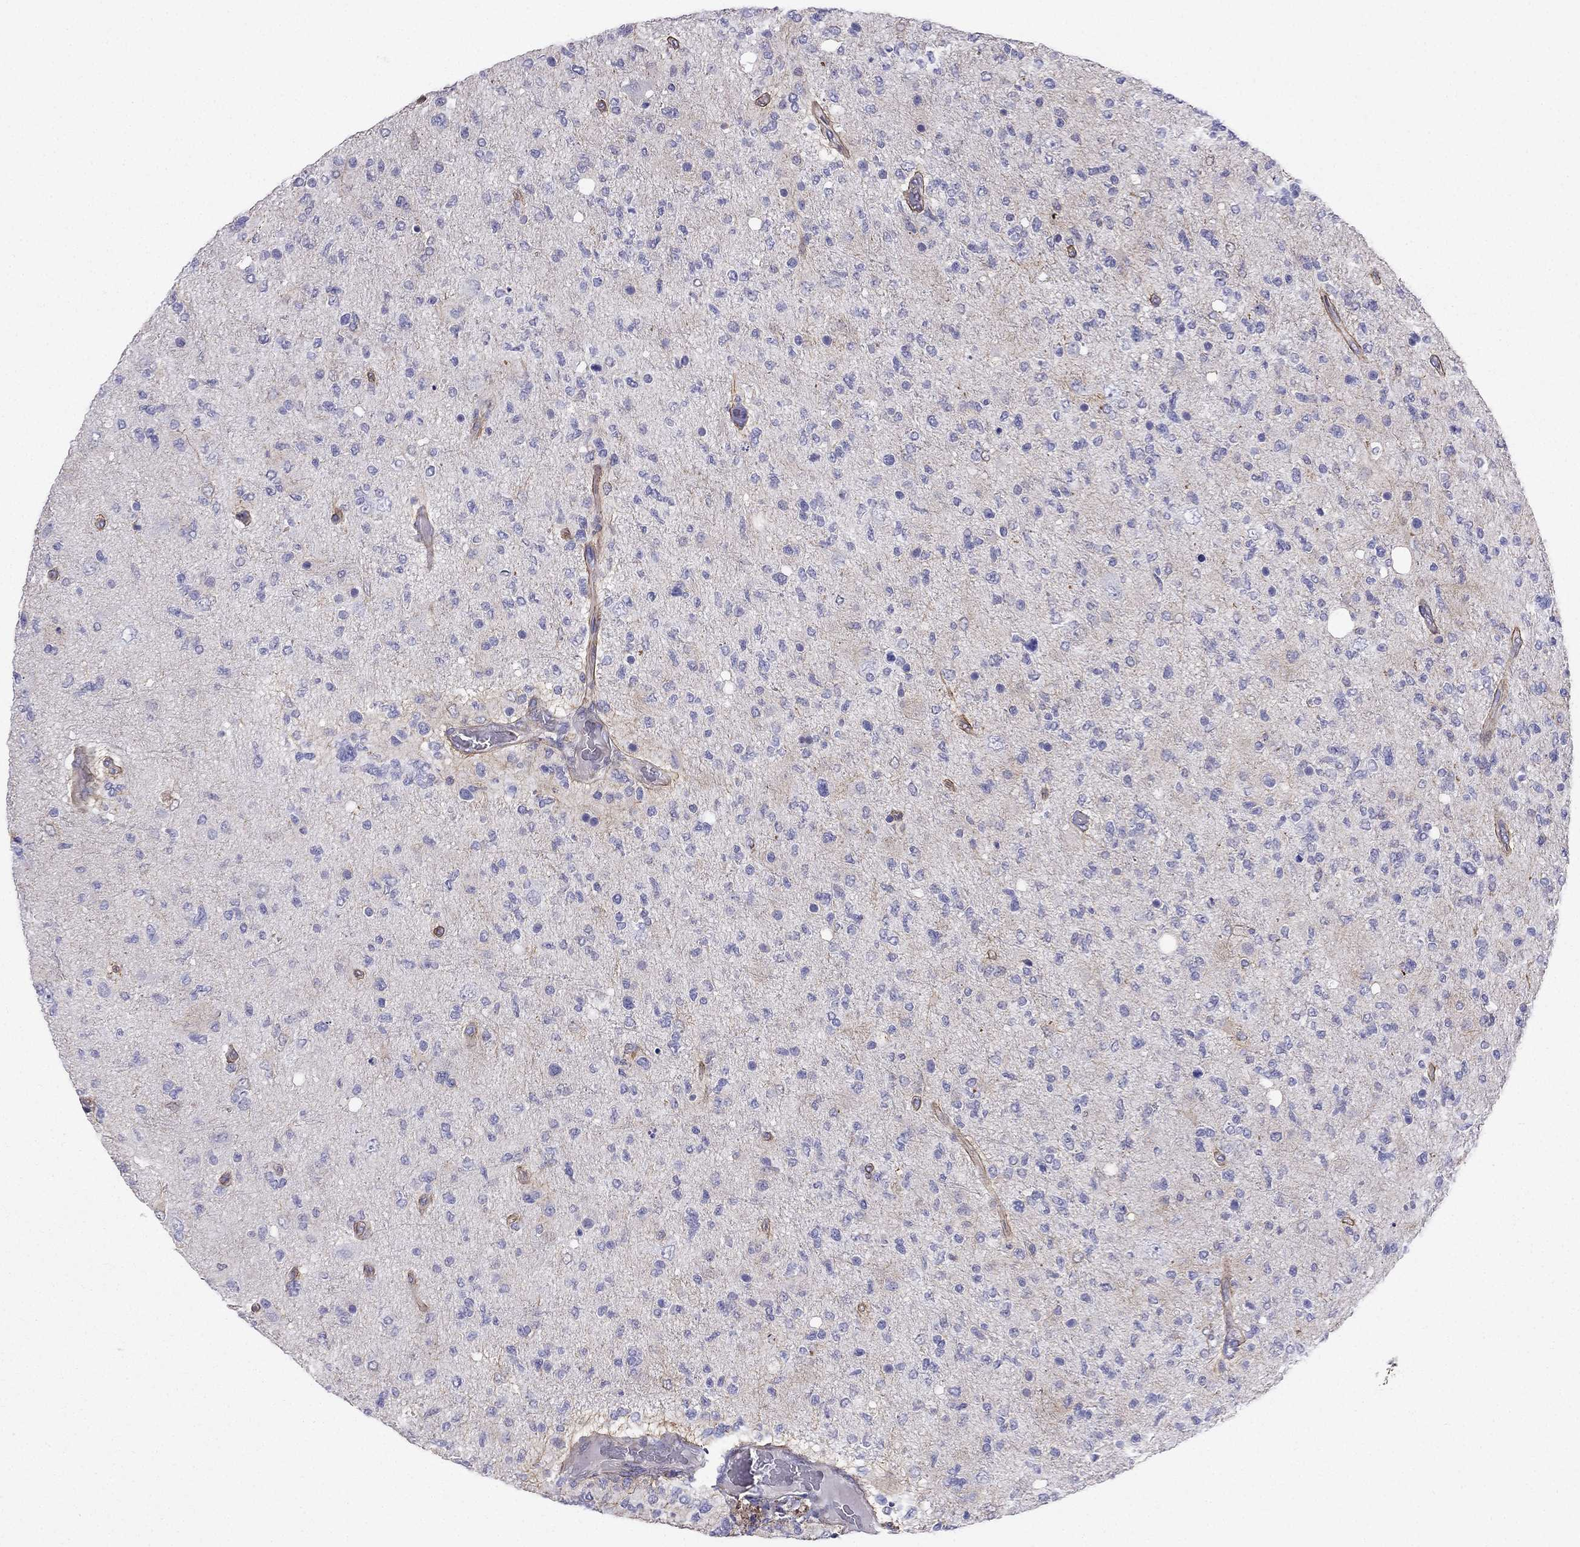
{"staining": {"intensity": "negative", "quantity": "none", "location": "none"}, "tissue": "glioma", "cell_type": "Tumor cells", "image_type": "cancer", "snomed": [{"axis": "morphology", "description": "Glioma, malignant, High grade"}, {"axis": "topography", "description": "Cerebral cortex"}], "caption": "Human malignant glioma (high-grade) stained for a protein using immunohistochemistry reveals no expression in tumor cells.", "gene": "ENOX1", "patient": {"sex": "male", "age": 70}}